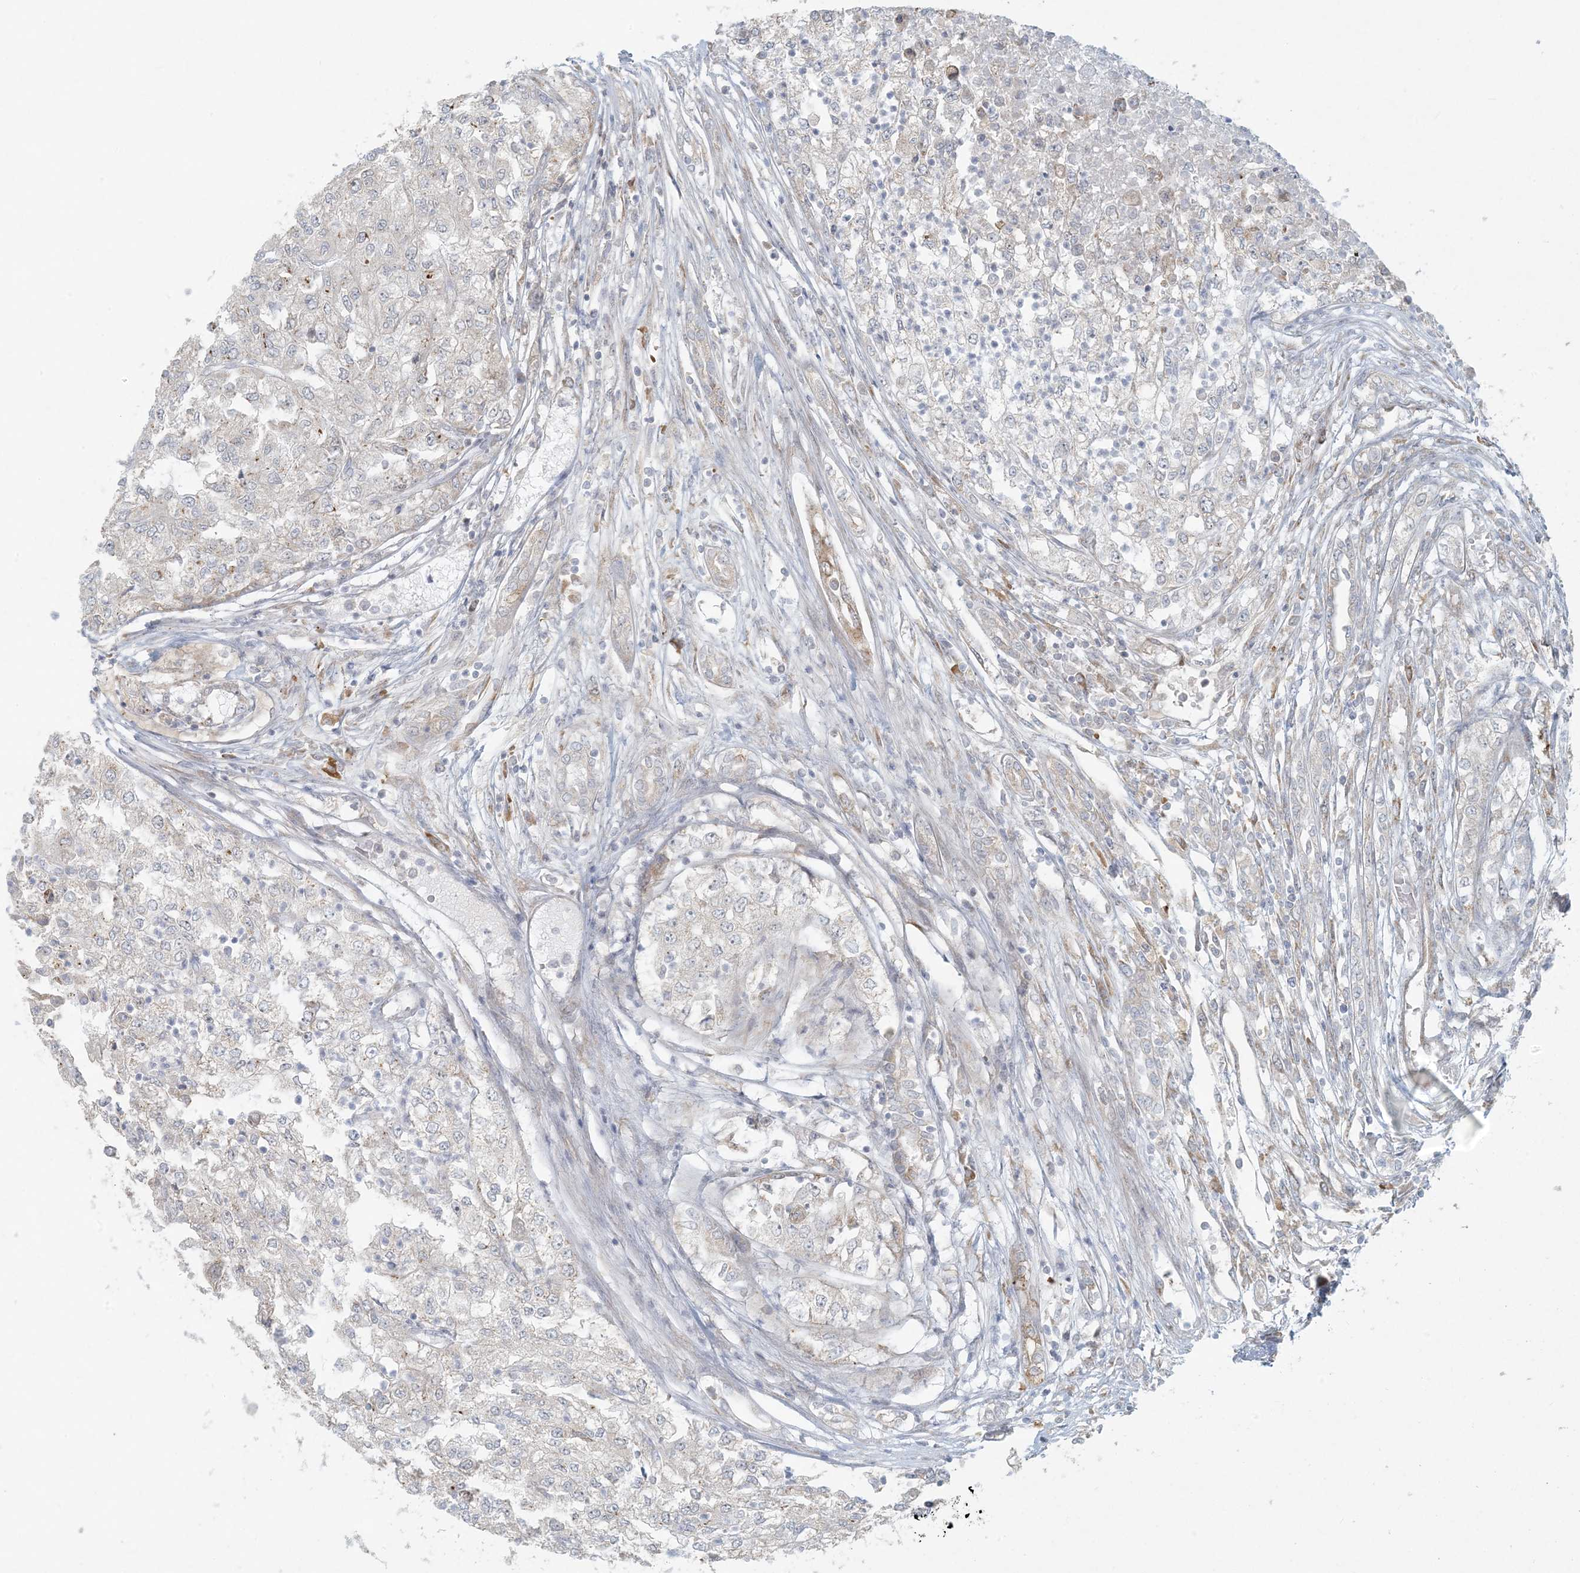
{"staining": {"intensity": "negative", "quantity": "none", "location": "none"}, "tissue": "renal cancer", "cell_type": "Tumor cells", "image_type": "cancer", "snomed": [{"axis": "morphology", "description": "Adenocarcinoma, NOS"}, {"axis": "topography", "description": "Kidney"}], "caption": "Protein analysis of renal cancer displays no significant staining in tumor cells. Nuclei are stained in blue.", "gene": "HACL1", "patient": {"sex": "female", "age": 54}}